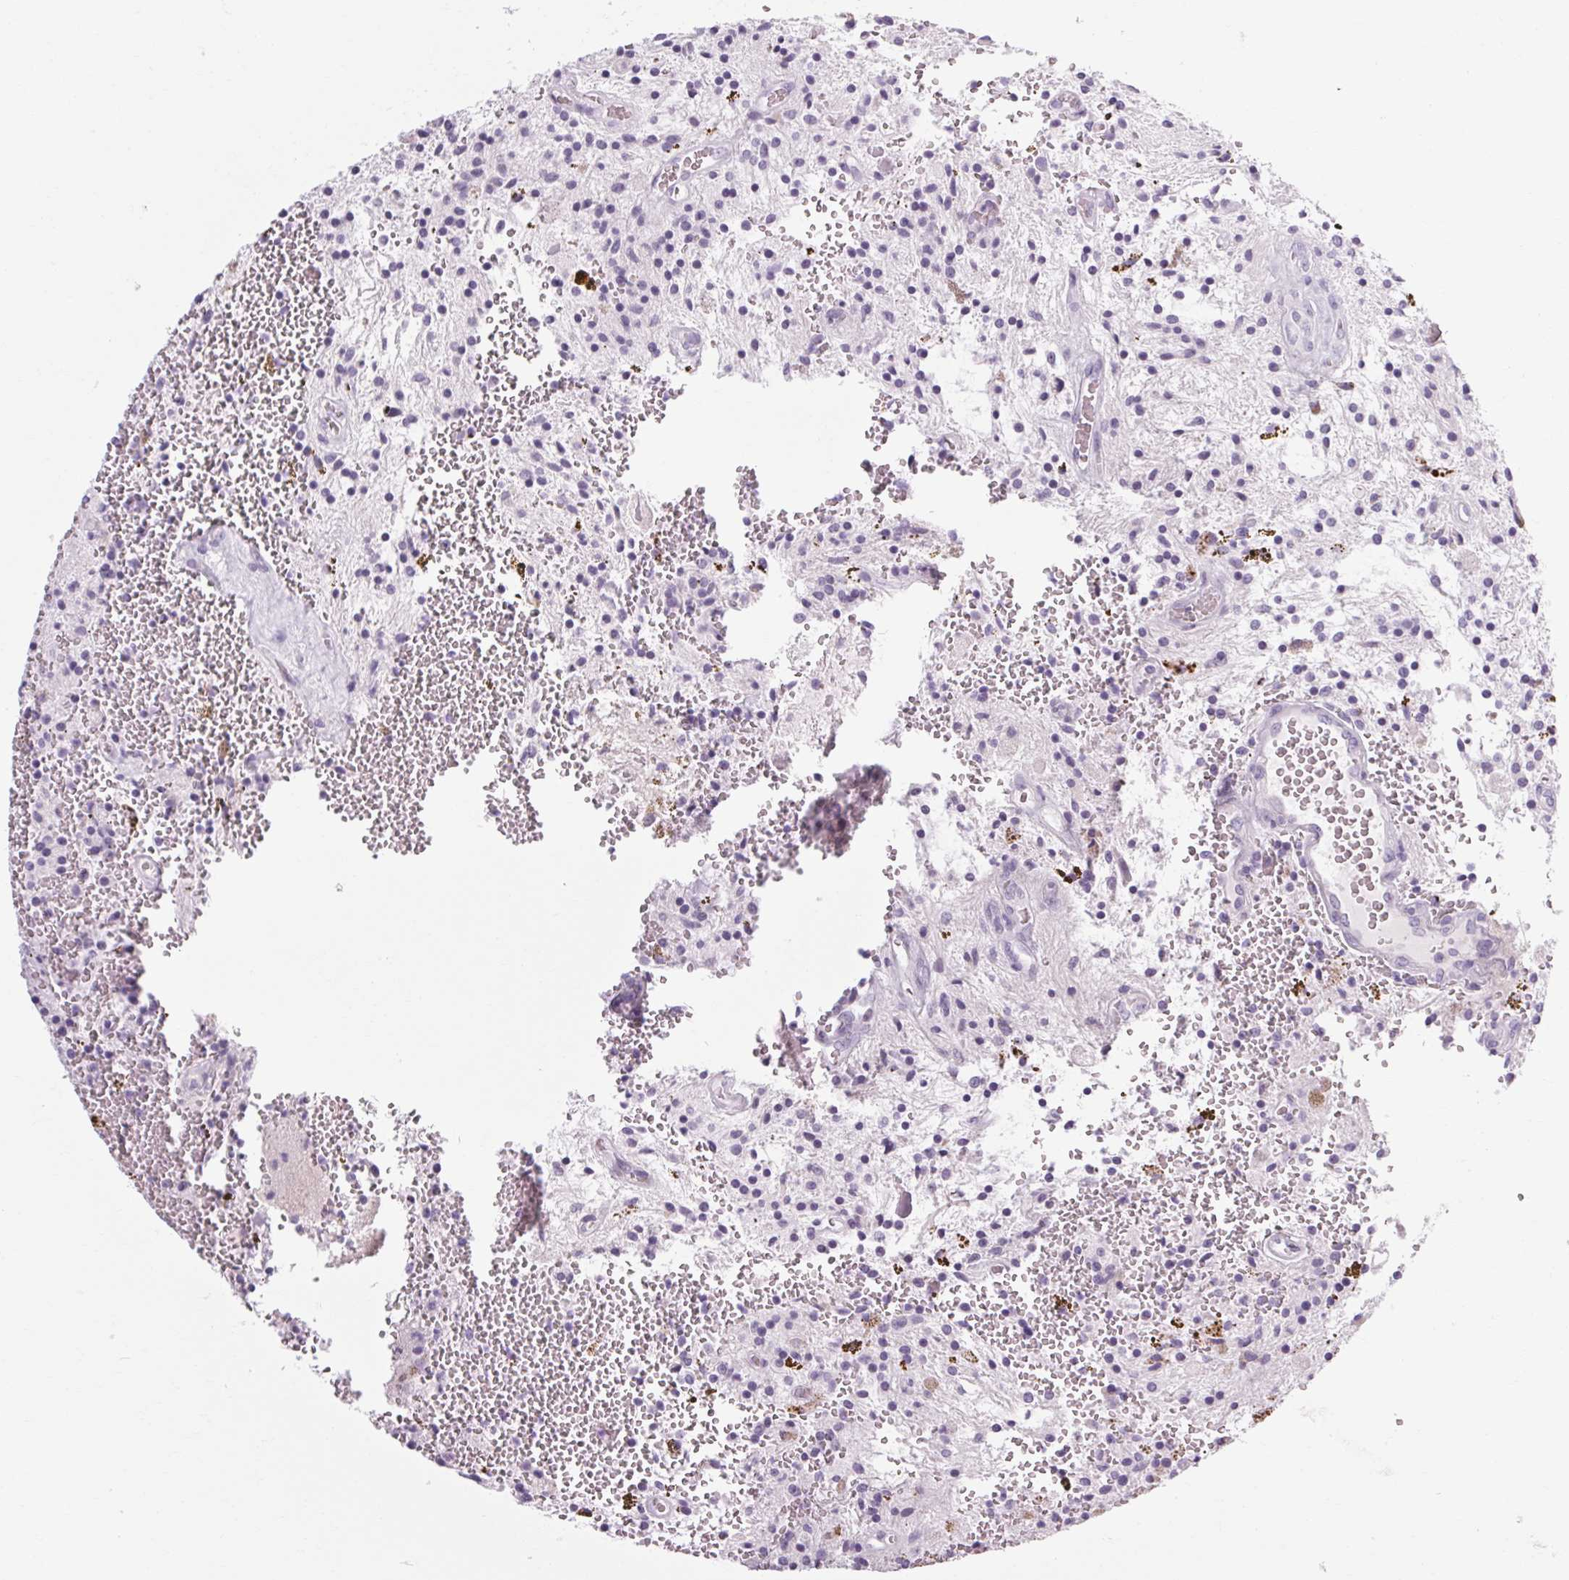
{"staining": {"intensity": "negative", "quantity": "none", "location": "none"}, "tissue": "glioma", "cell_type": "Tumor cells", "image_type": "cancer", "snomed": [{"axis": "morphology", "description": "Glioma, malignant, Low grade"}, {"axis": "topography", "description": "Cerebellum"}], "caption": "The histopathology image exhibits no significant staining in tumor cells of glioma. Nuclei are stained in blue.", "gene": "POMC", "patient": {"sex": "female", "age": 14}}